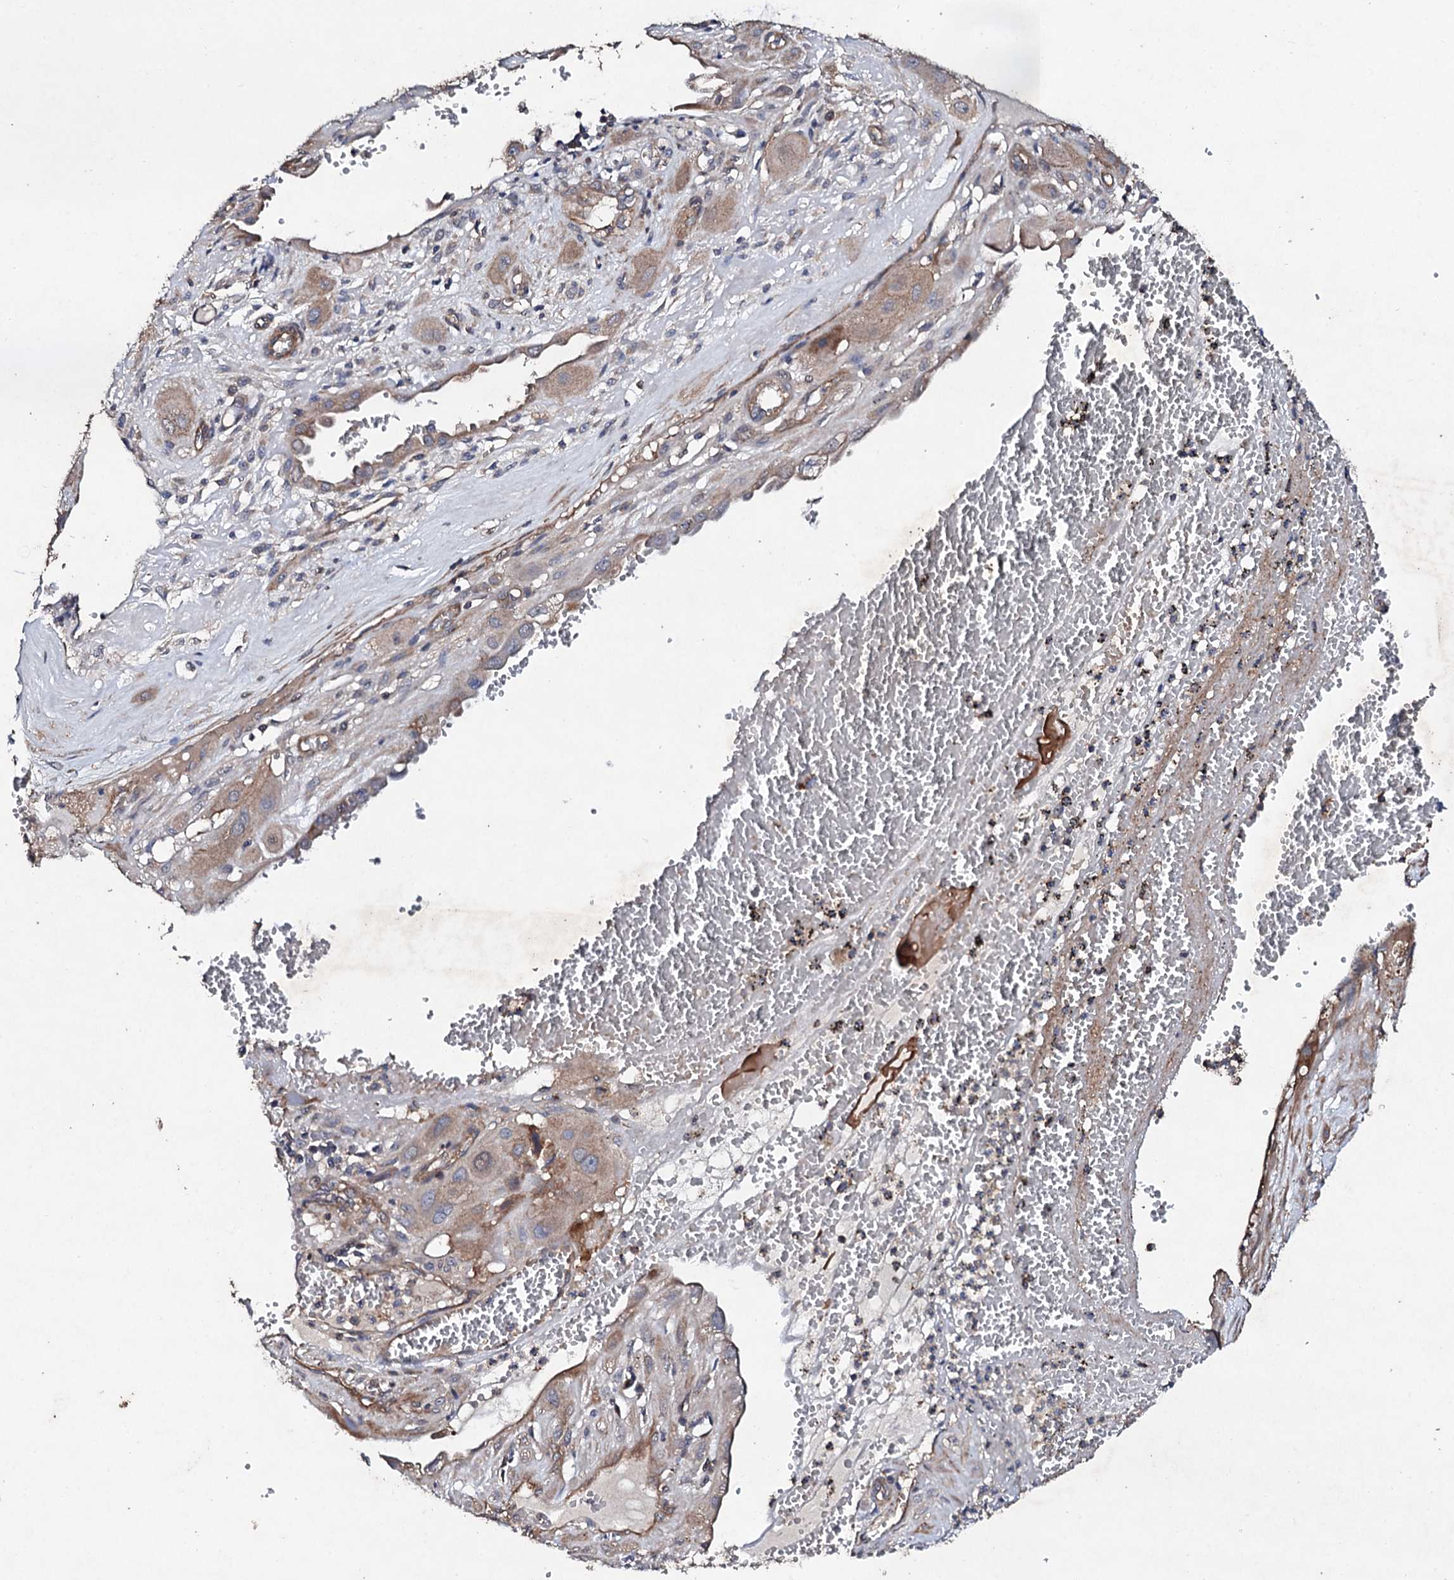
{"staining": {"intensity": "moderate", "quantity": ">75%", "location": "cytoplasmic/membranous"}, "tissue": "cervical cancer", "cell_type": "Tumor cells", "image_type": "cancer", "snomed": [{"axis": "morphology", "description": "Squamous cell carcinoma, NOS"}, {"axis": "topography", "description": "Cervix"}], "caption": "Brown immunohistochemical staining in cervical cancer (squamous cell carcinoma) demonstrates moderate cytoplasmic/membranous positivity in approximately >75% of tumor cells.", "gene": "MOCOS", "patient": {"sex": "female", "age": 34}}